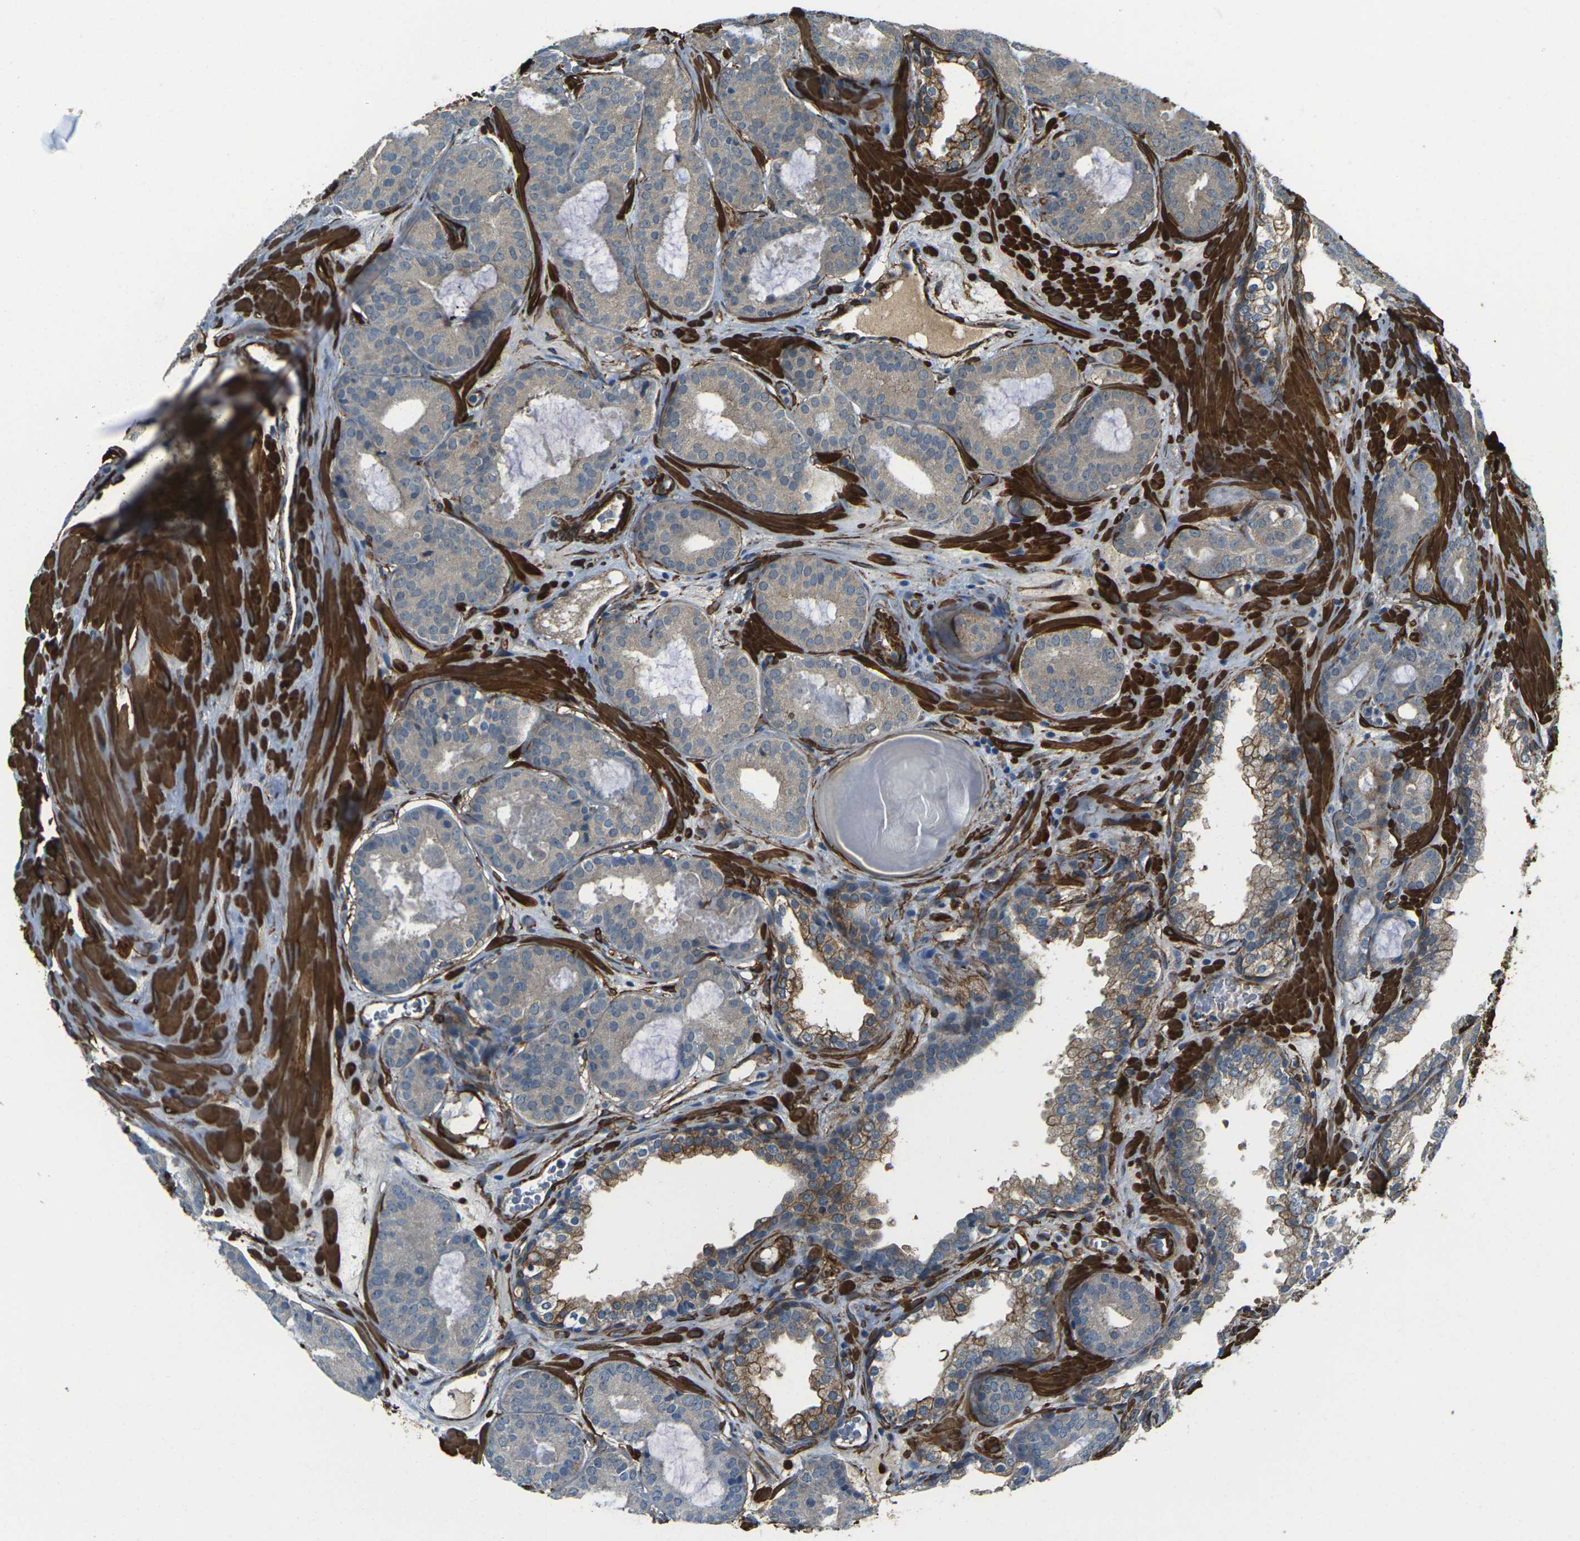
{"staining": {"intensity": "negative", "quantity": "none", "location": "none"}, "tissue": "prostate cancer", "cell_type": "Tumor cells", "image_type": "cancer", "snomed": [{"axis": "morphology", "description": "Adenocarcinoma, High grade"}, {"axis": "topography", "description": "Prostate"}], "caption": "Immunohistochemistry (IHC) photomicrograph of human prostate cancer stained for a protein (brown), which exhibits no expression in tumor cells.", "gene": "GRAMD1C", "patient": {"sex": "male", "age": 60}}